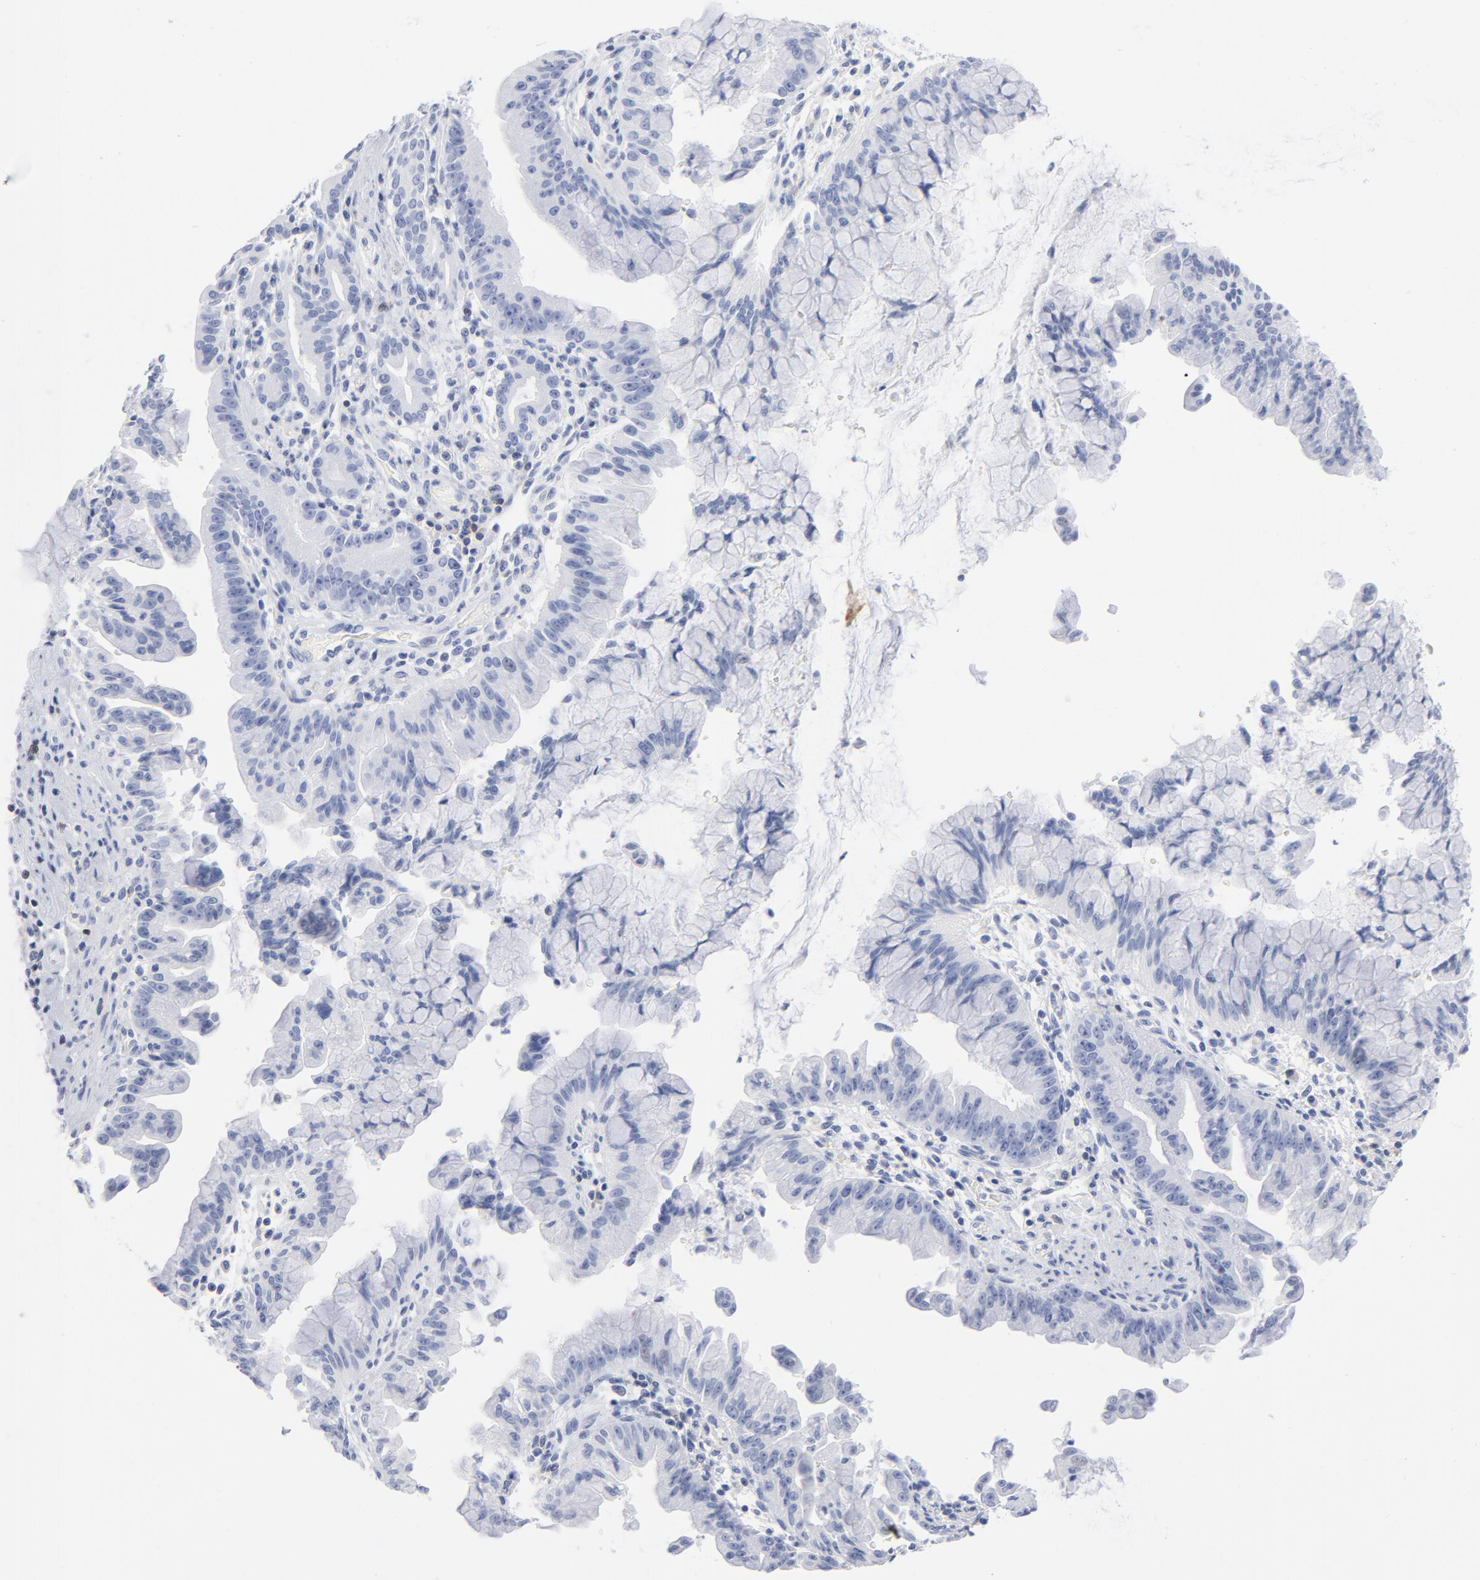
{"staining": {"intensity": "negative", "quantity": "none", "location": "none"}, "tissue": "pancreatic cancer", "cell_type": "Tumor cells", "image_type": "cancer", "snomed": [{"axis": "morphology", "description": "Adenocarcinoma, NOS"}, {"axis": "topography", "description": "Pancreas"}], "caption": "Tumor cells are negative for protein expression in human pancreatic cancer (adenocarcinoma).", "gene": "P2RY8", "patient": {"sex": "male", "age": 59}}